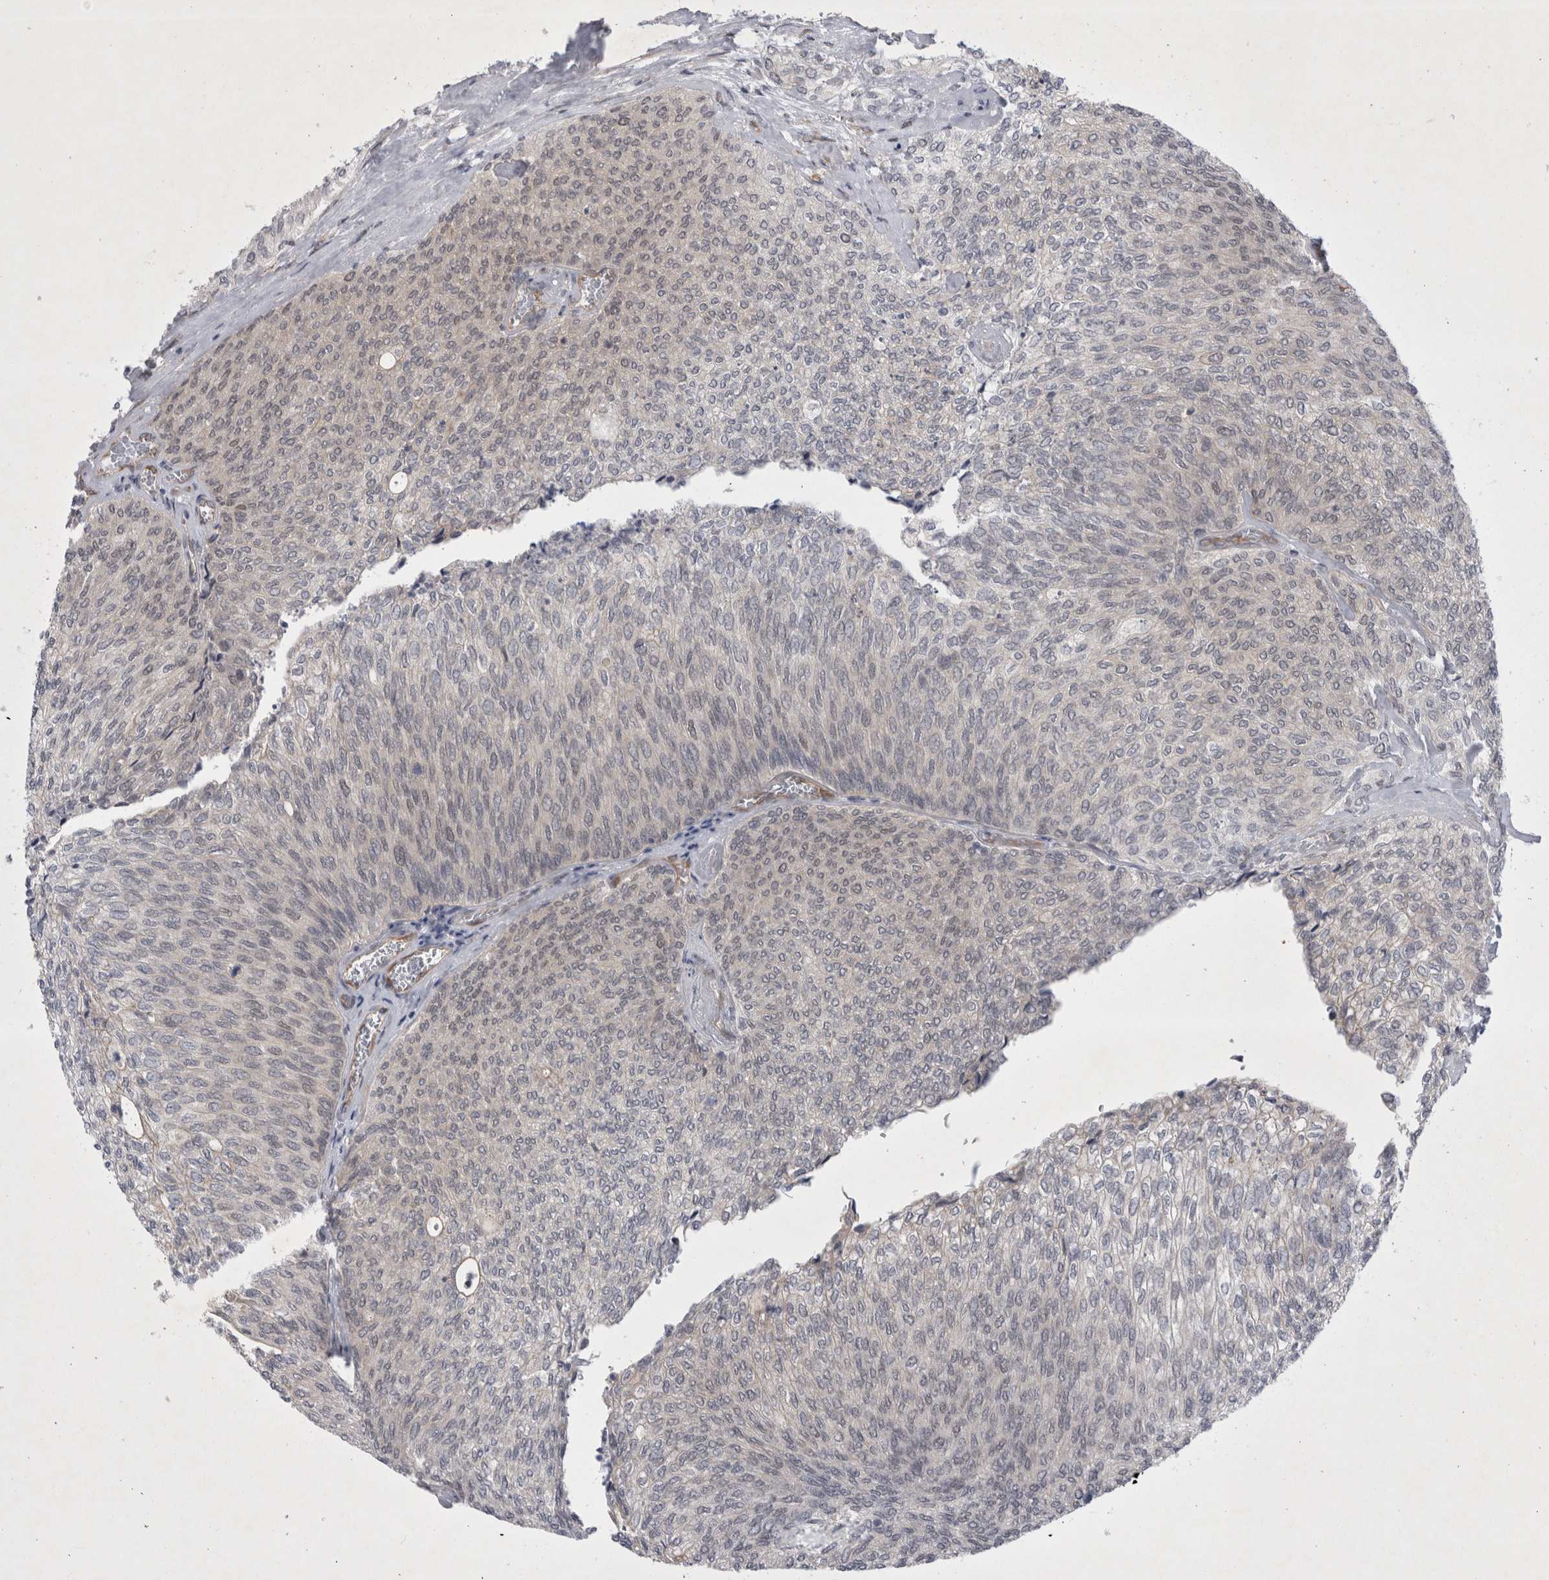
{"staining": {"intensity": "weak", "quantity": "<25%", "location": "nuclear"}, "tissue": "urothelial cancer", "cell_type": "Tumor cells", "image_type": "cancer", "snomed": [{"axis": "morphology", "description": "Urothelial carcinoma, Low grade"}, {"axis": "topography", "description": "Urinary bladder"}], "caption": "Photomicrograph shows no significant protein staining in tumor cells of urothelial carcinoma (low-grade). The staining was performed using DAB to visualize the protein expression in brown, while the nuclei were stained in blue with hematoxylin (Magnification: 20x).", "gene": "PARP11", "patient": {"sex": "female", "age": 79}}